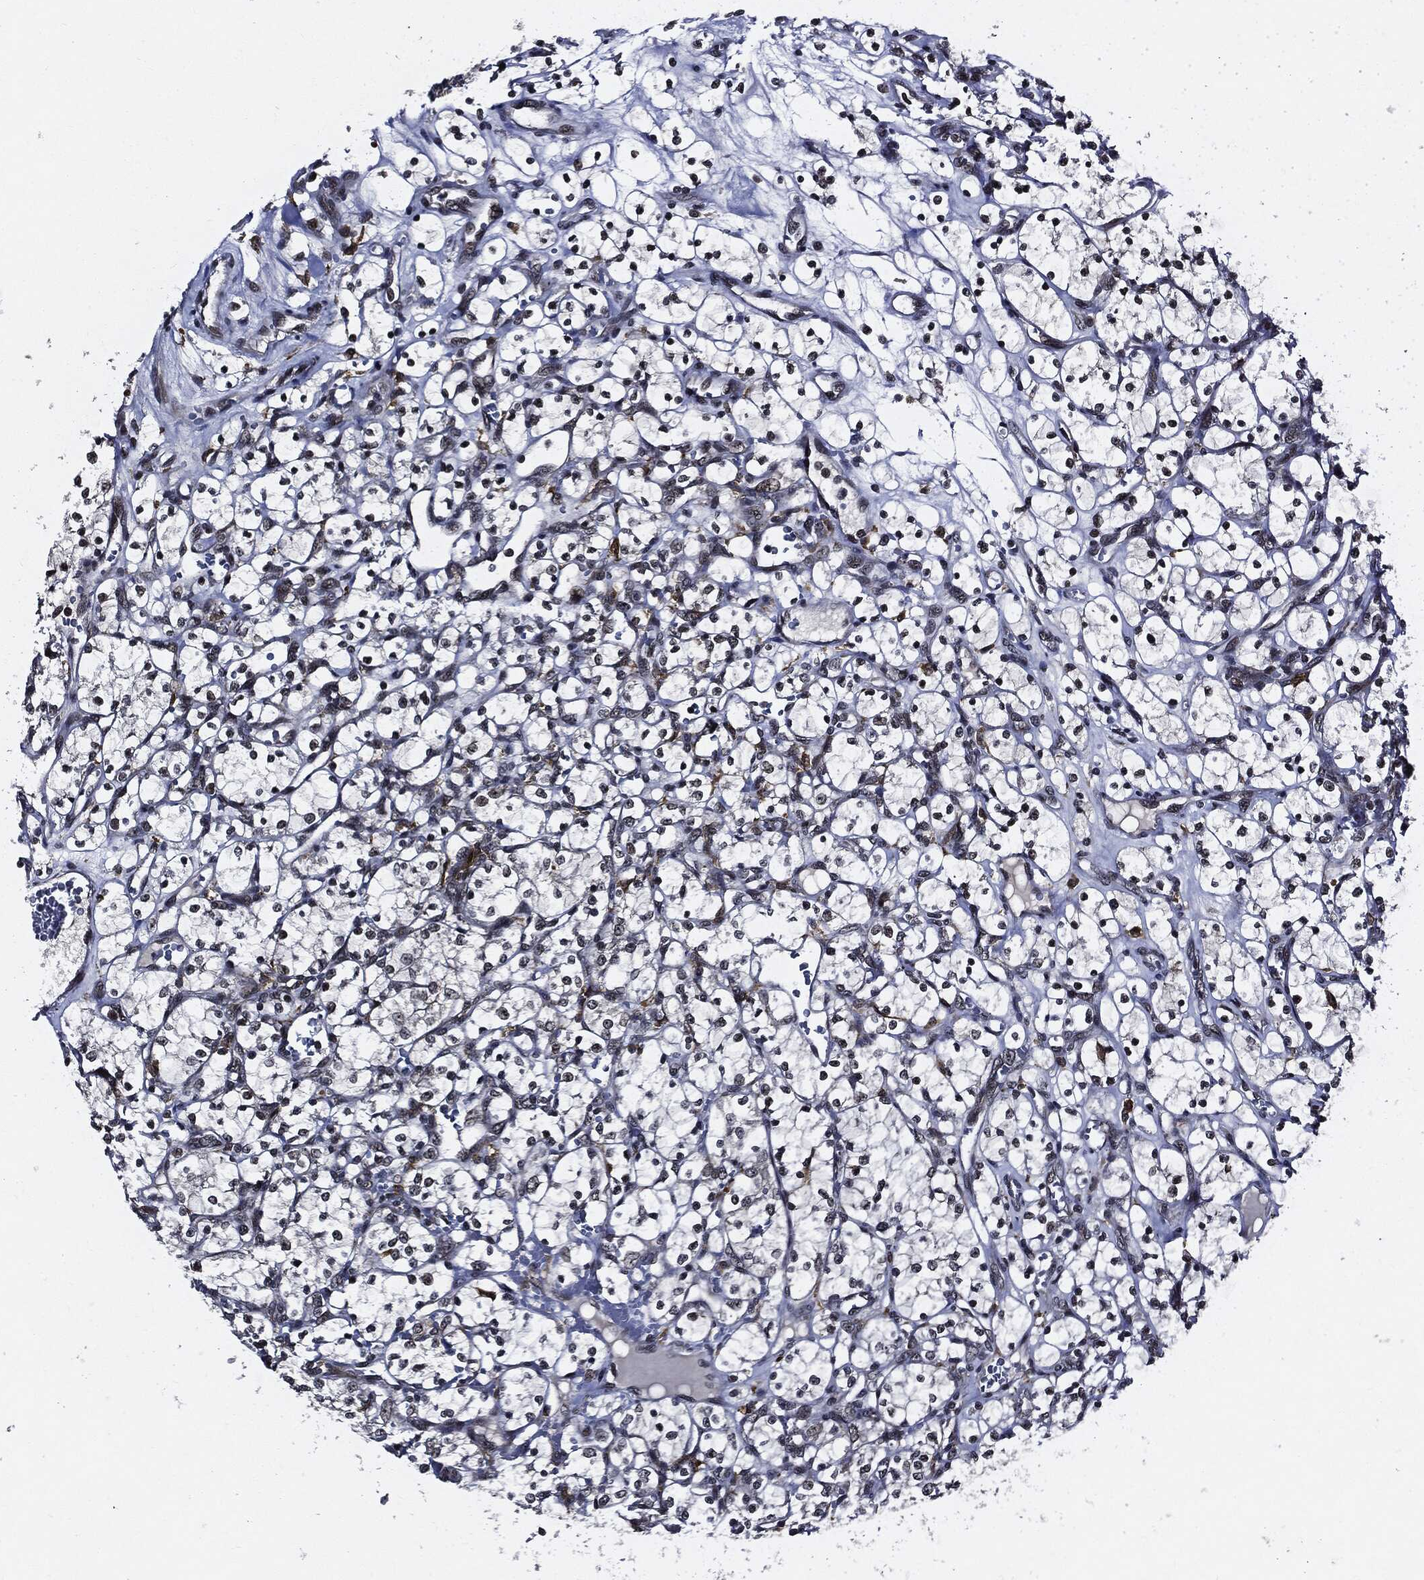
{"staining": {"intensity": "negative", "quantity": "none", "location": "none"}, "tissue": "renal cancer", "cell_type": "Tumor cells", "image_type": "cancer", "snomed": [{"axis": "morphology", "description": "Adenocarcinoma, NOS"}, {"axis": "topography", "description": "Kidney"}], "caption": "Tumor cells are negative for protein expression in human adenocarcinoma (renal).", "gene": "SUGT1", "patient": {"sex": "female", "age": 69}}